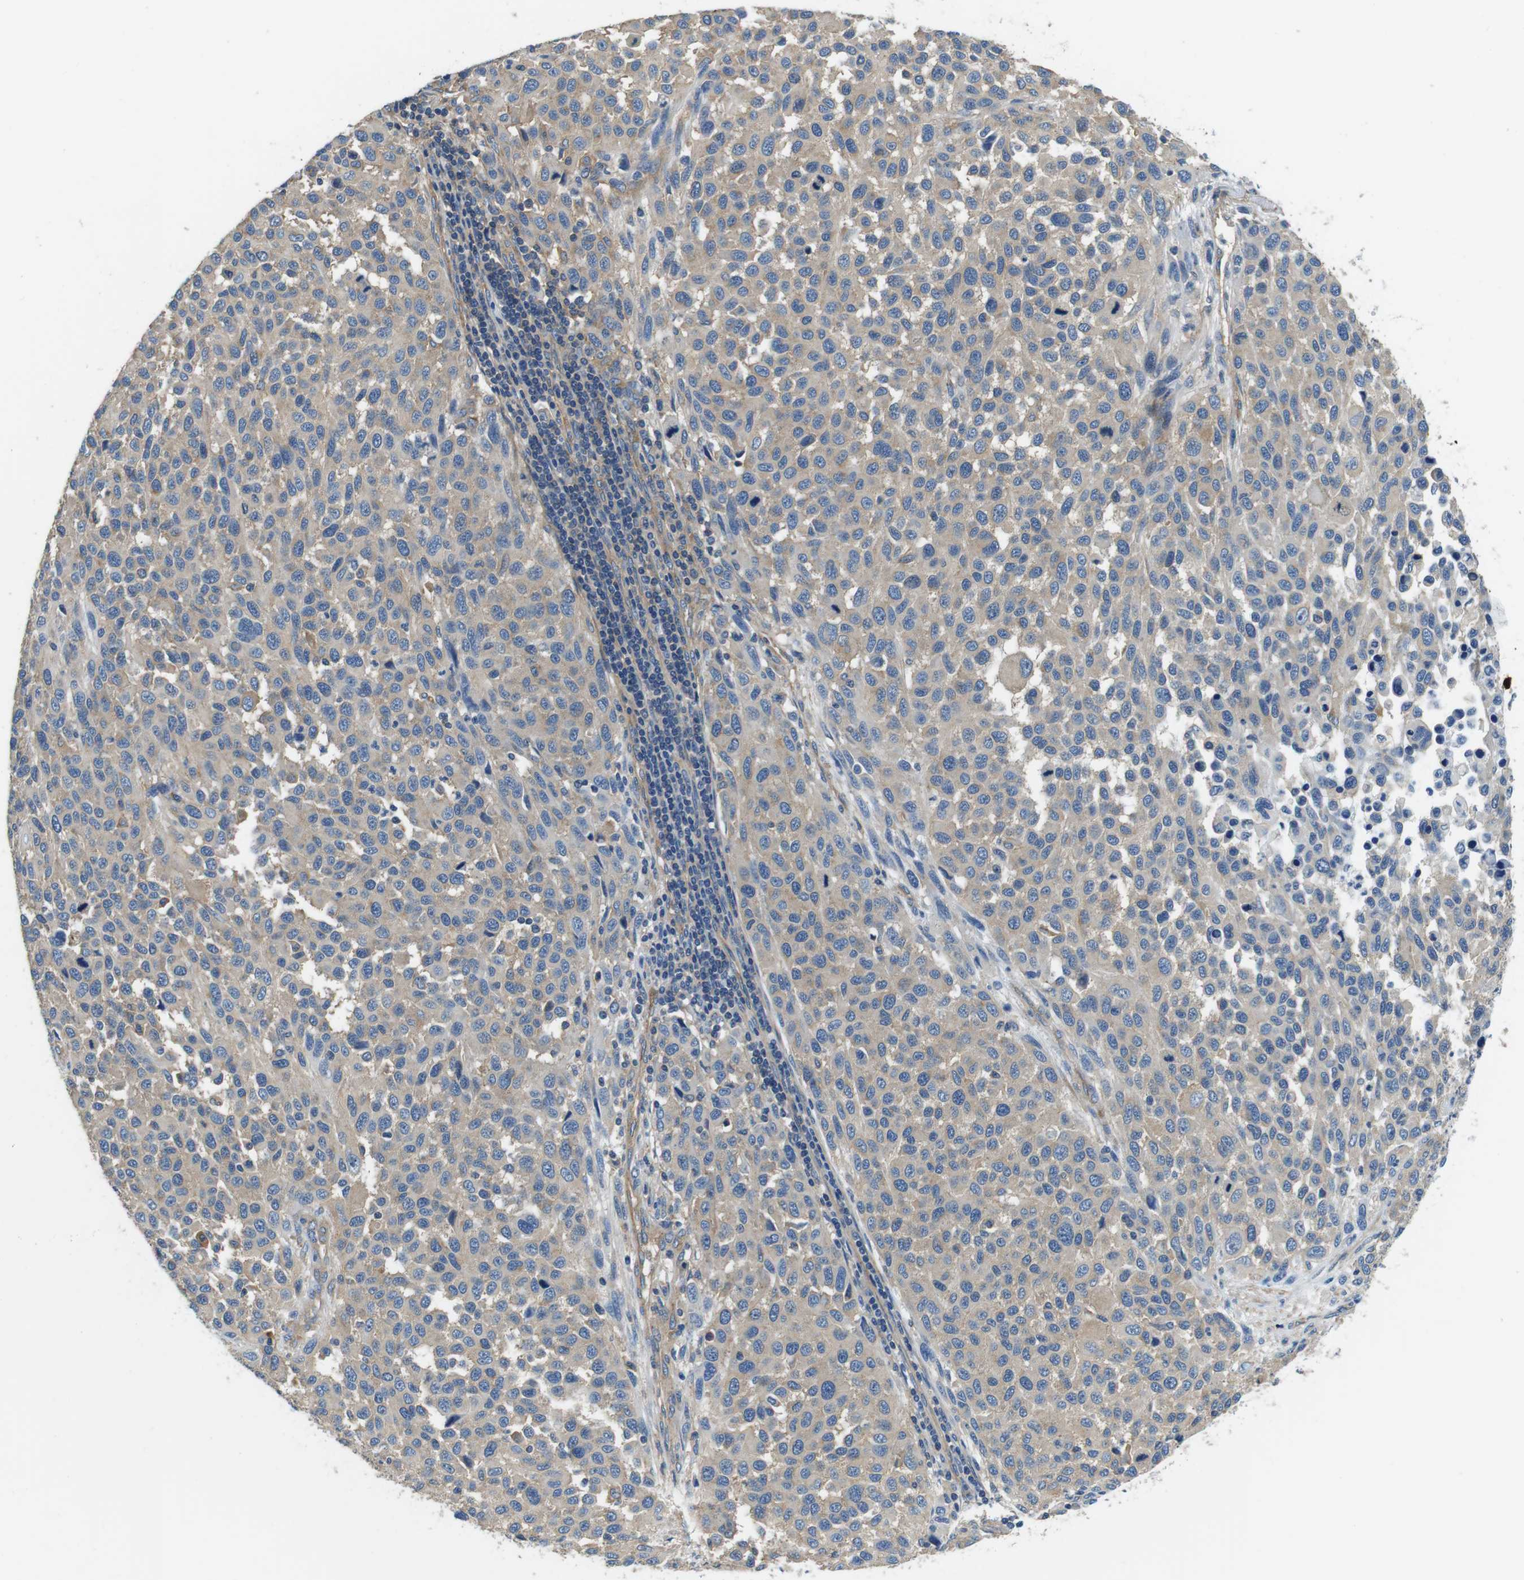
{"staining": {"intensity": "weak", "quantity": "25%-75%", "location": "cytoplasmic/membranous"}, "tissue": "melanoma", "cell_type": "Tumor cells", "image_type": "cancer", "snomed": [{"axis": "morphology", "description": "Malignant melanoma, Metastatic site"}, {"axis": "topography", "description": "Lymph node"}], "caption": "This is an image of immunohistochemistry staining of malignant melanoma (metastatic site), which shows weak positivity in the cytoplasmic/membranous of tumor cells.", "gene": "DENND4C", "patient": {"sex": "male", "age": 61}}